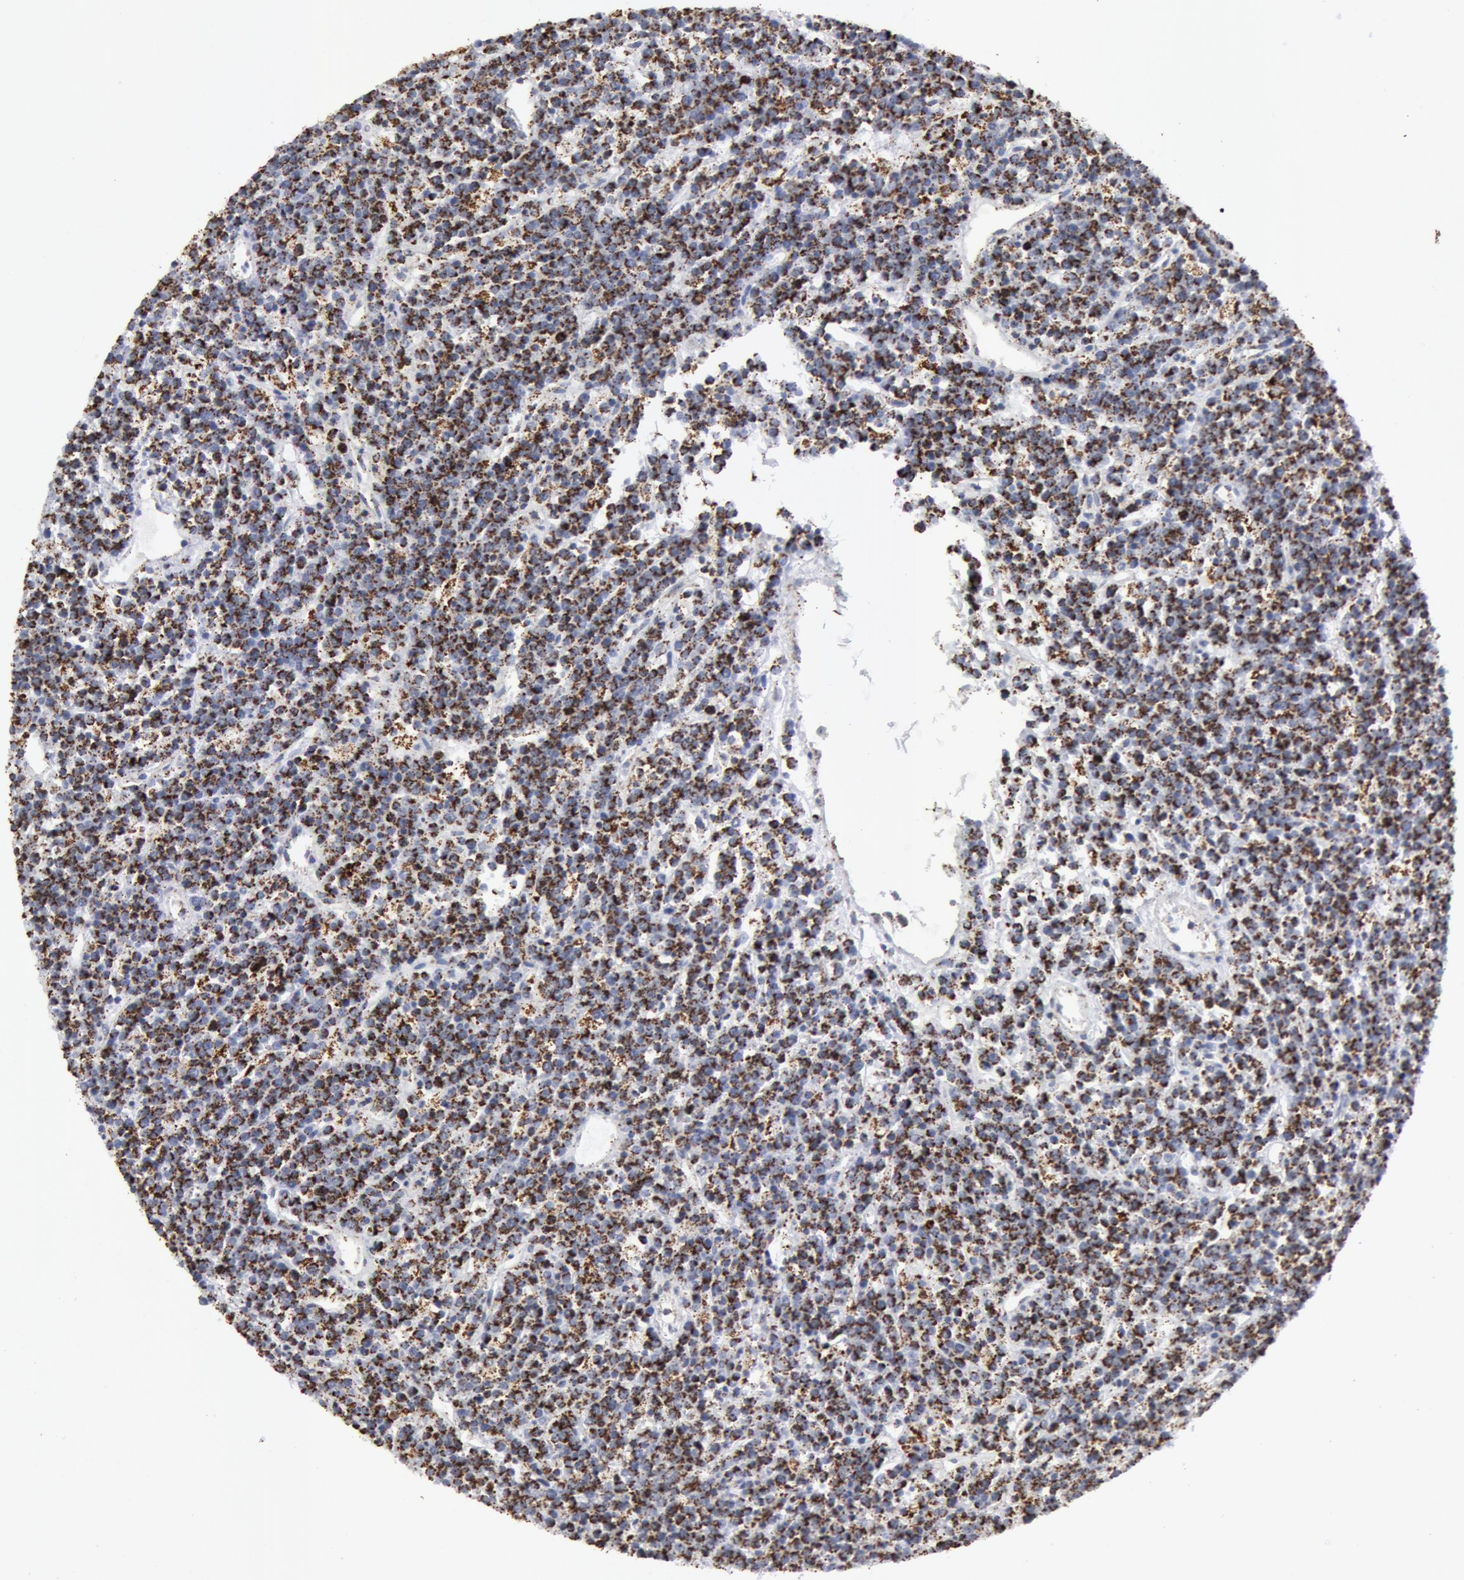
{"staining": {"intensity": "strong", "quantity": ">75%", "location": "cytoplasmic/membranous"}, "tissue": "lymphoma", "cell_type": "Tumor cells", "image_type": "cancer", "snomed": [{"axis": "morphology", "description": "Malignant lymphoma, non-Hodgkin's type, High grade"}, {"axis": "topography", "description": "Ovary"}], "caption": "High-power microscopy captured an immunohistochemistry micrograph of lymphoma, revealing strong cytoplasmic/membranous staining in approximately >75% of tumor cells. Using DAB (3,3'-diaminobenzidine) (brown) and hematoxylin (blue) stains, captured at high magnification using brightfield microscopy.", "gene": "ATP5F1B", "patient": {"sex": "female", "age": 56}}